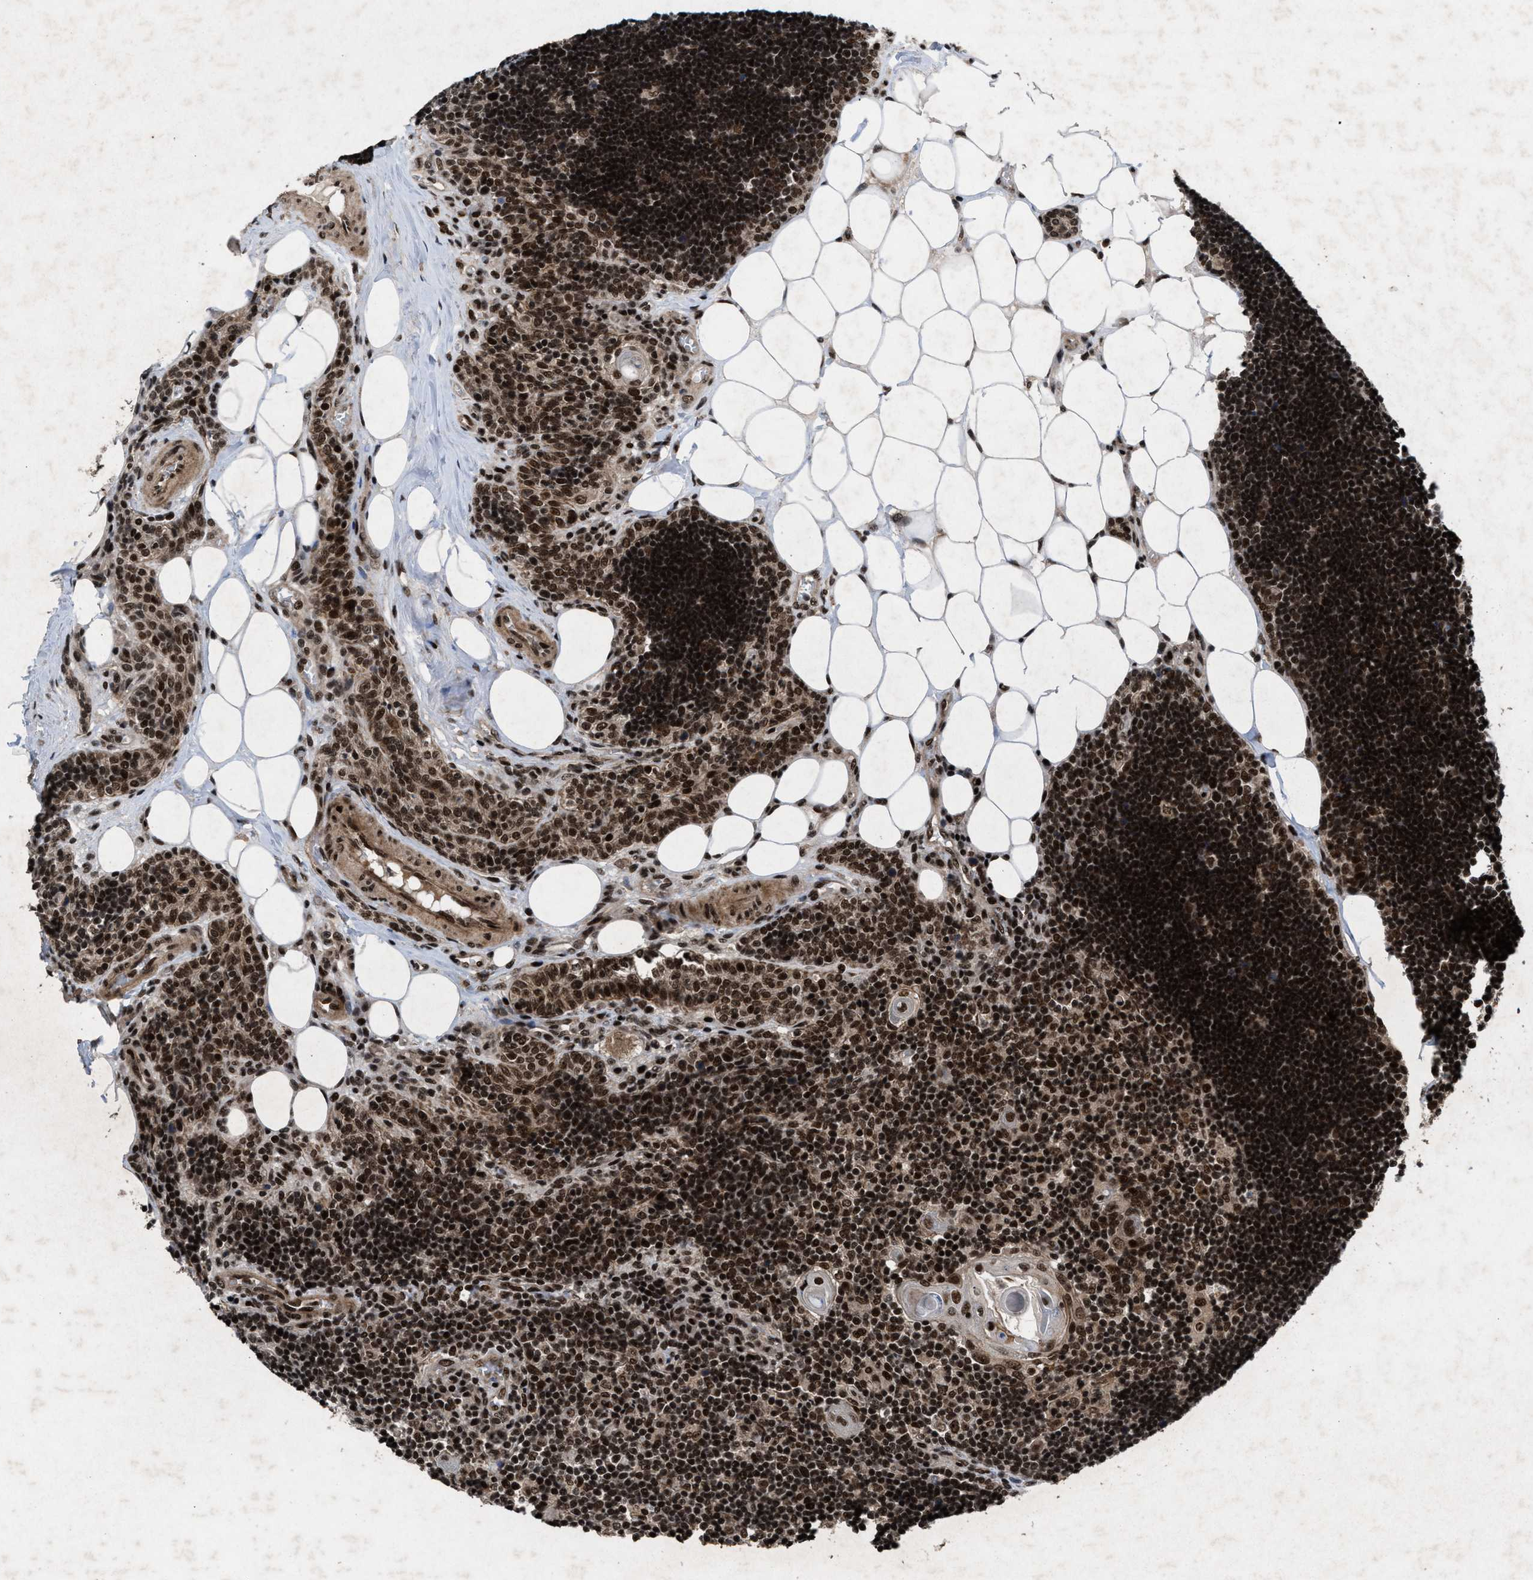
{"staining": {"intensity": "strong", "quantity": ">75%", "location": "nuclear"}, "tissue": "lymph node", "cell_type": "Germinal center cells", "image_type": "normal", "snomed": [{"axis": "morphology", "description": "Normal tissue, NOS"}, {"axis": "topography", "description": "Lymph node"}], "caption": "Protein expression analysis of normal lymph node reveals strong nuclear positivity in about >75% of germinal center cells.", "gene": "WIZ", "patient": {"sex": "male", "age": 33}}